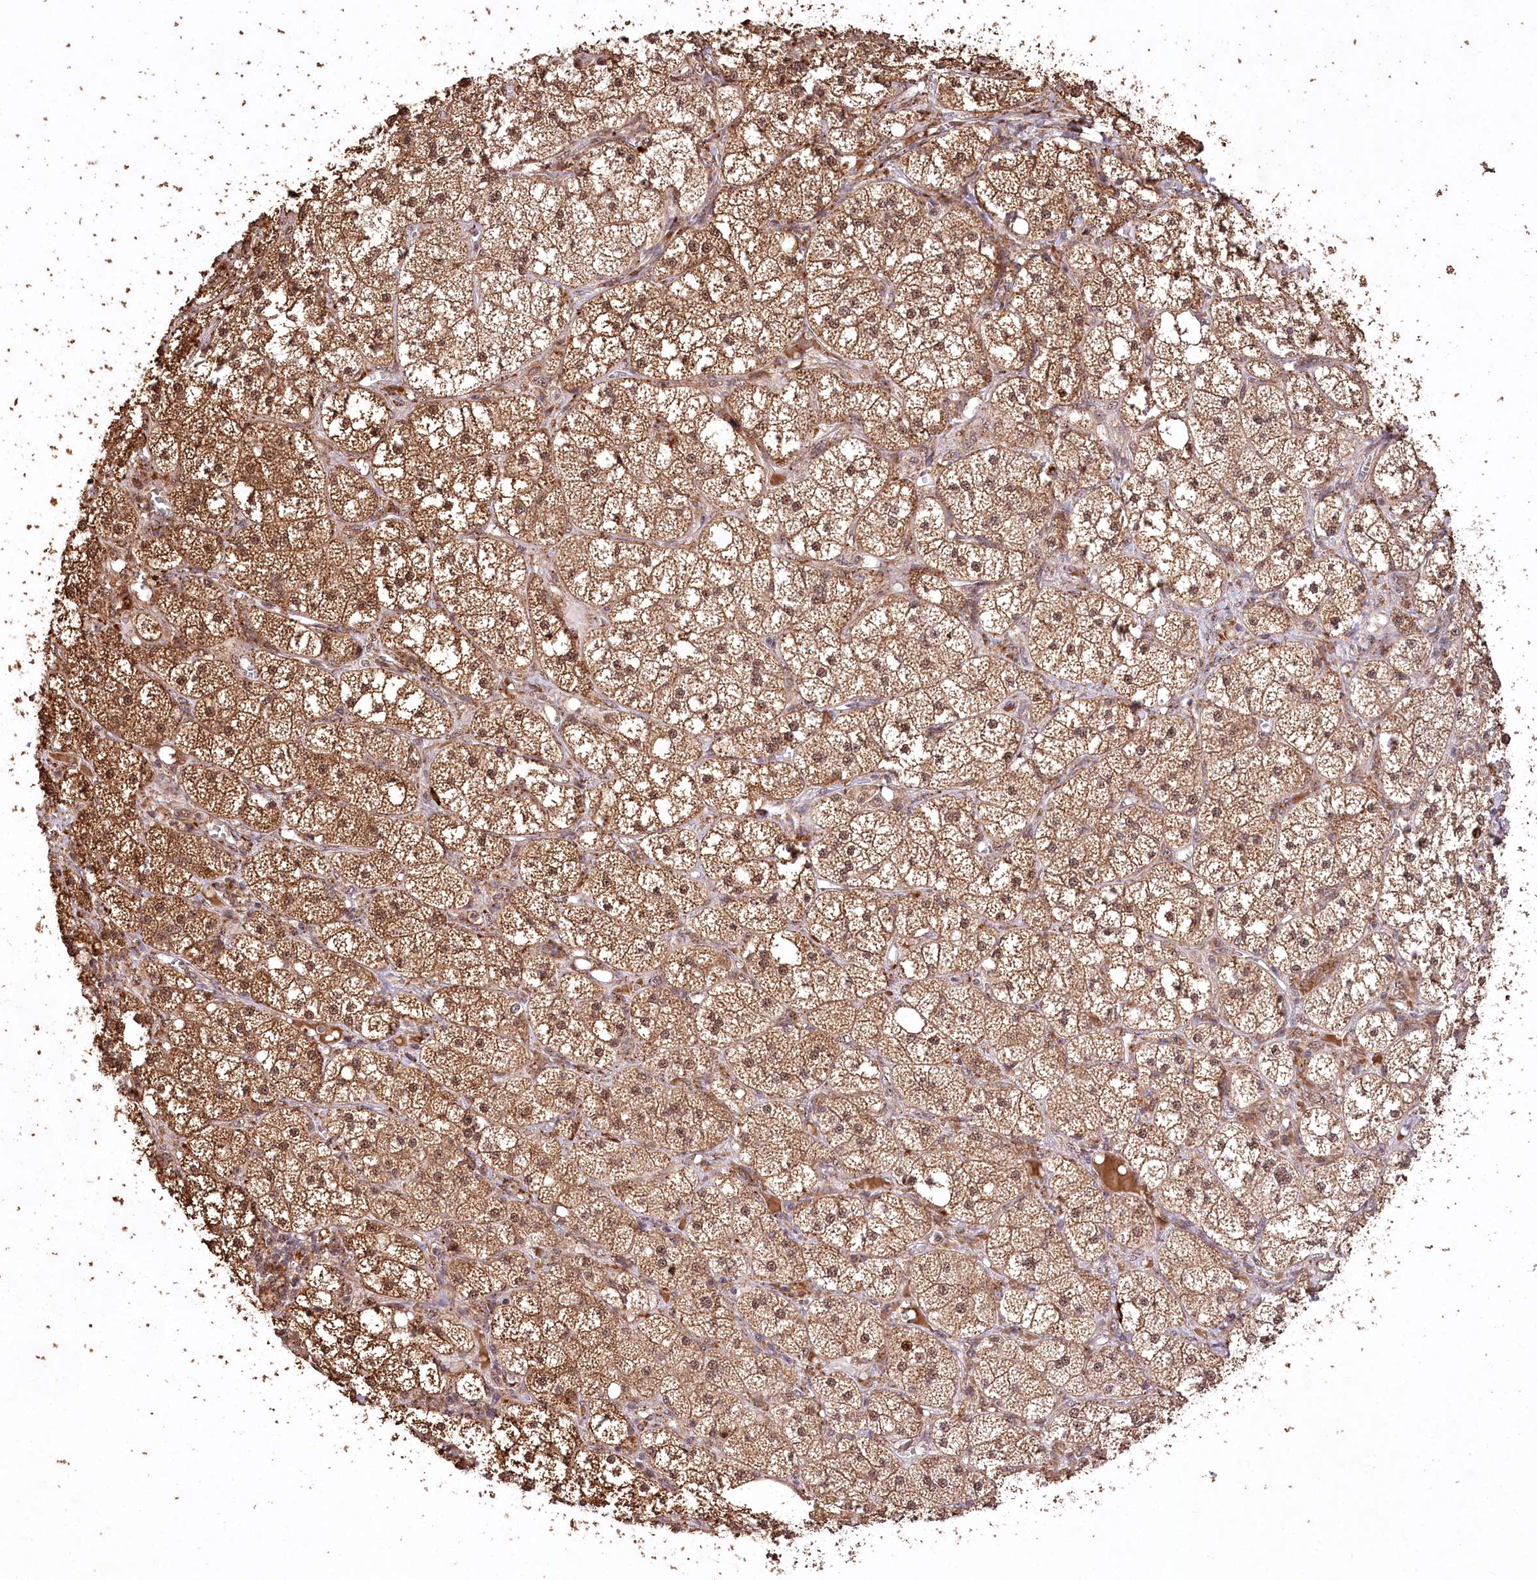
{"staining": {"intensity": "moderate", "quantity": ">75%", "location": "cytoplasmic/membranous,nuclear"}, "tissue": "adrenal gland", "cell_type": "Glandular cells", "image_type": "normal", "snomed": [{"axis": "morphology", "description": "Normal tissue, NOS"}, {"axis": "topography", "description": "Adrenal gland"}], "caption": "DAB immunohistochemical staining of normal human adrenal gland shows moderate cytoplasmic/membranous,nuclear protein expression in approximately >75% of glandular cells.", "gene": "PYROXD1", "patient": {"sex": "female", "age": 61}}